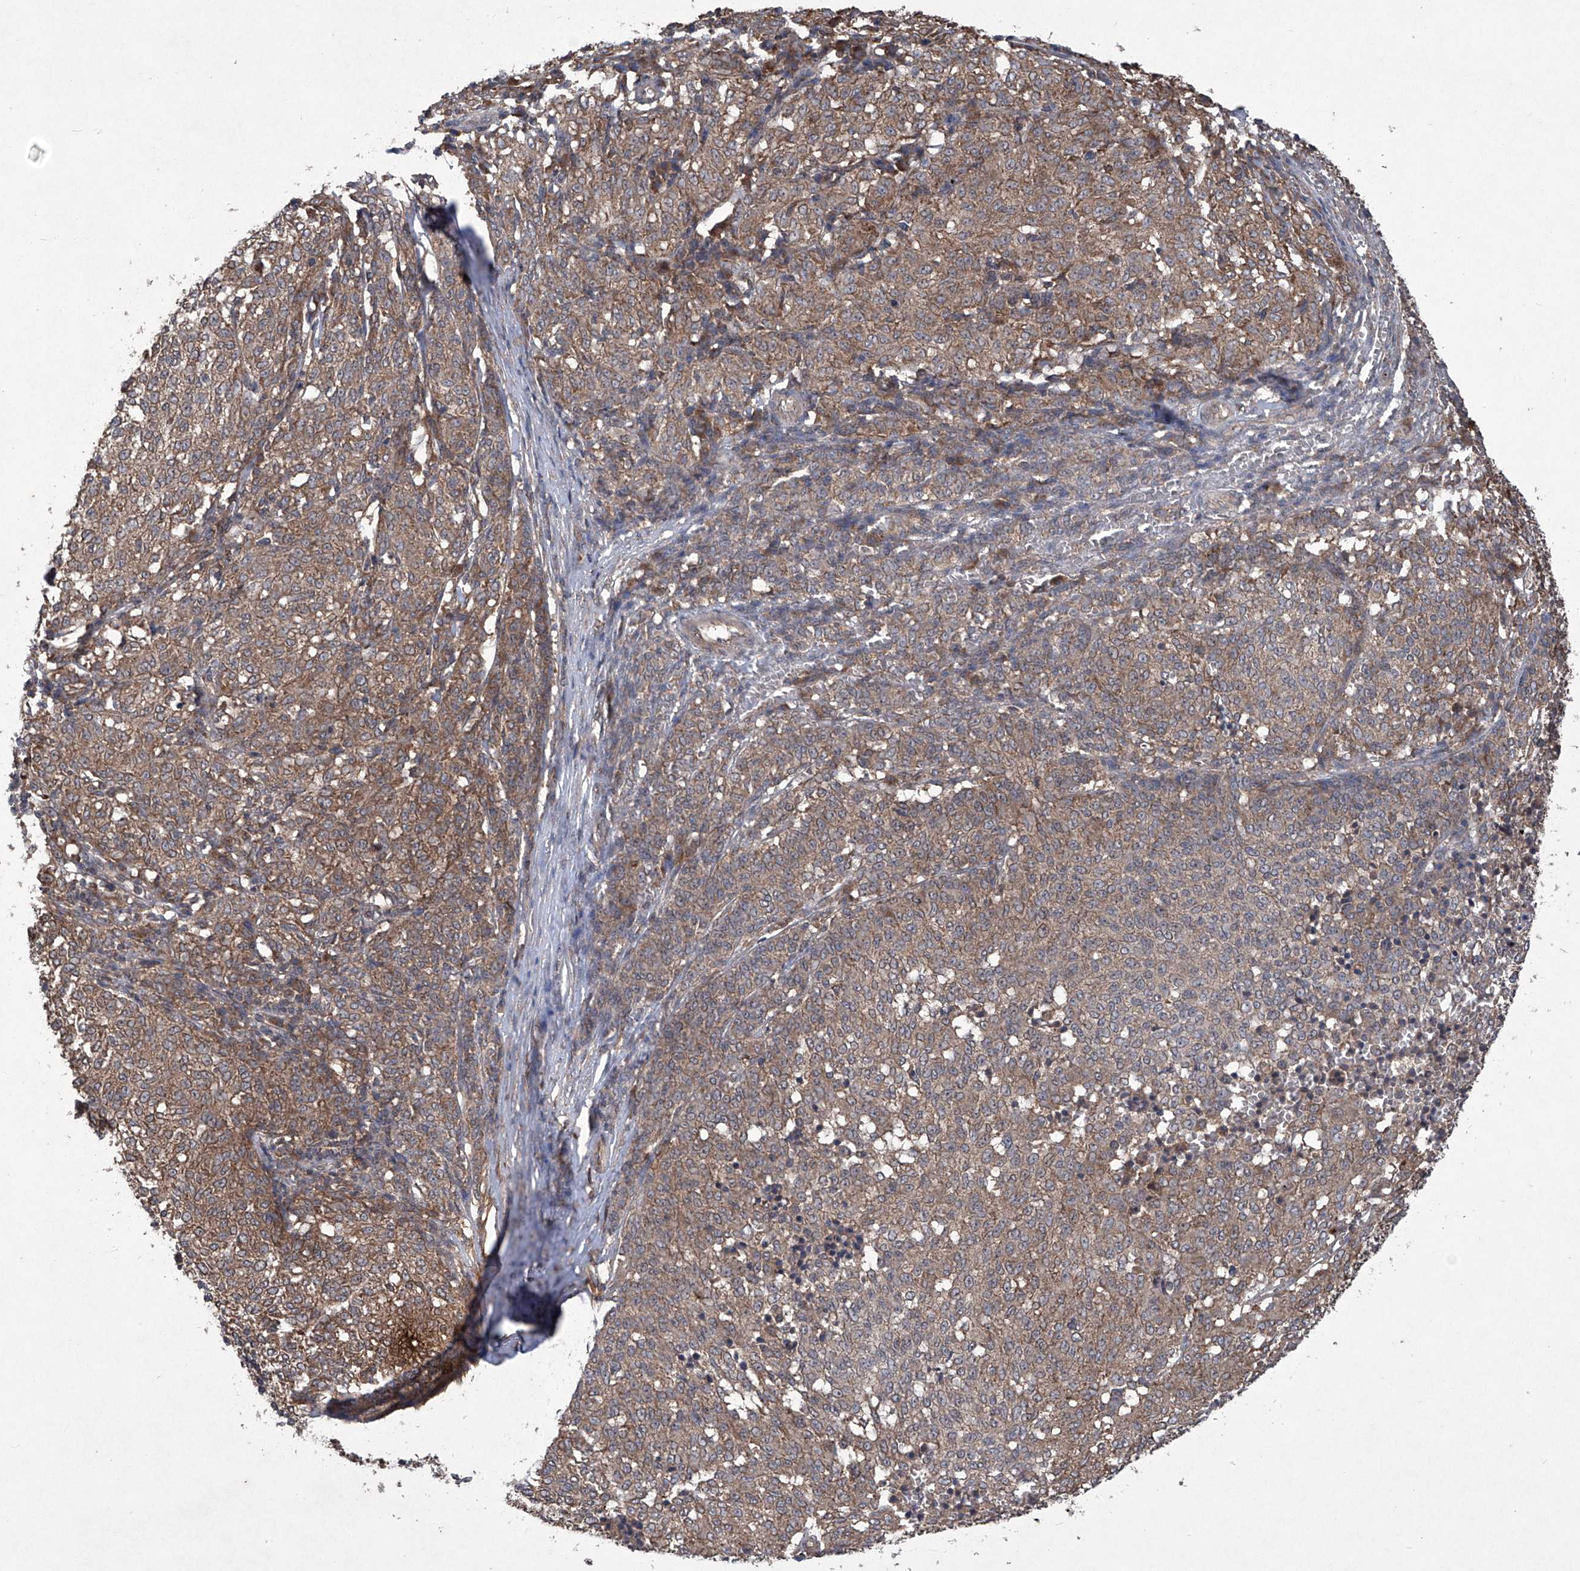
{"staining": {"intensity": "moderate", "quantity": ">75%", "location": "cytoplasmic/membranous"}, "tissue": "melanoma", "cell_type": "Tumor cells", "image_type": "cancer", "snomed": [{"axis": "morphology", "description": "Malignant melanoma, NOS"}, {"axis": "topography", "description": "Skin"}], "caption": "Immunohistochemical staining of human malignant melanoma exhibits medium levels of moderate cytoplasmic/membranous protein staining in about >75% of tumor cells.", "gene": "SUMF2", "patient": {"sex": "female", "age": 72}}